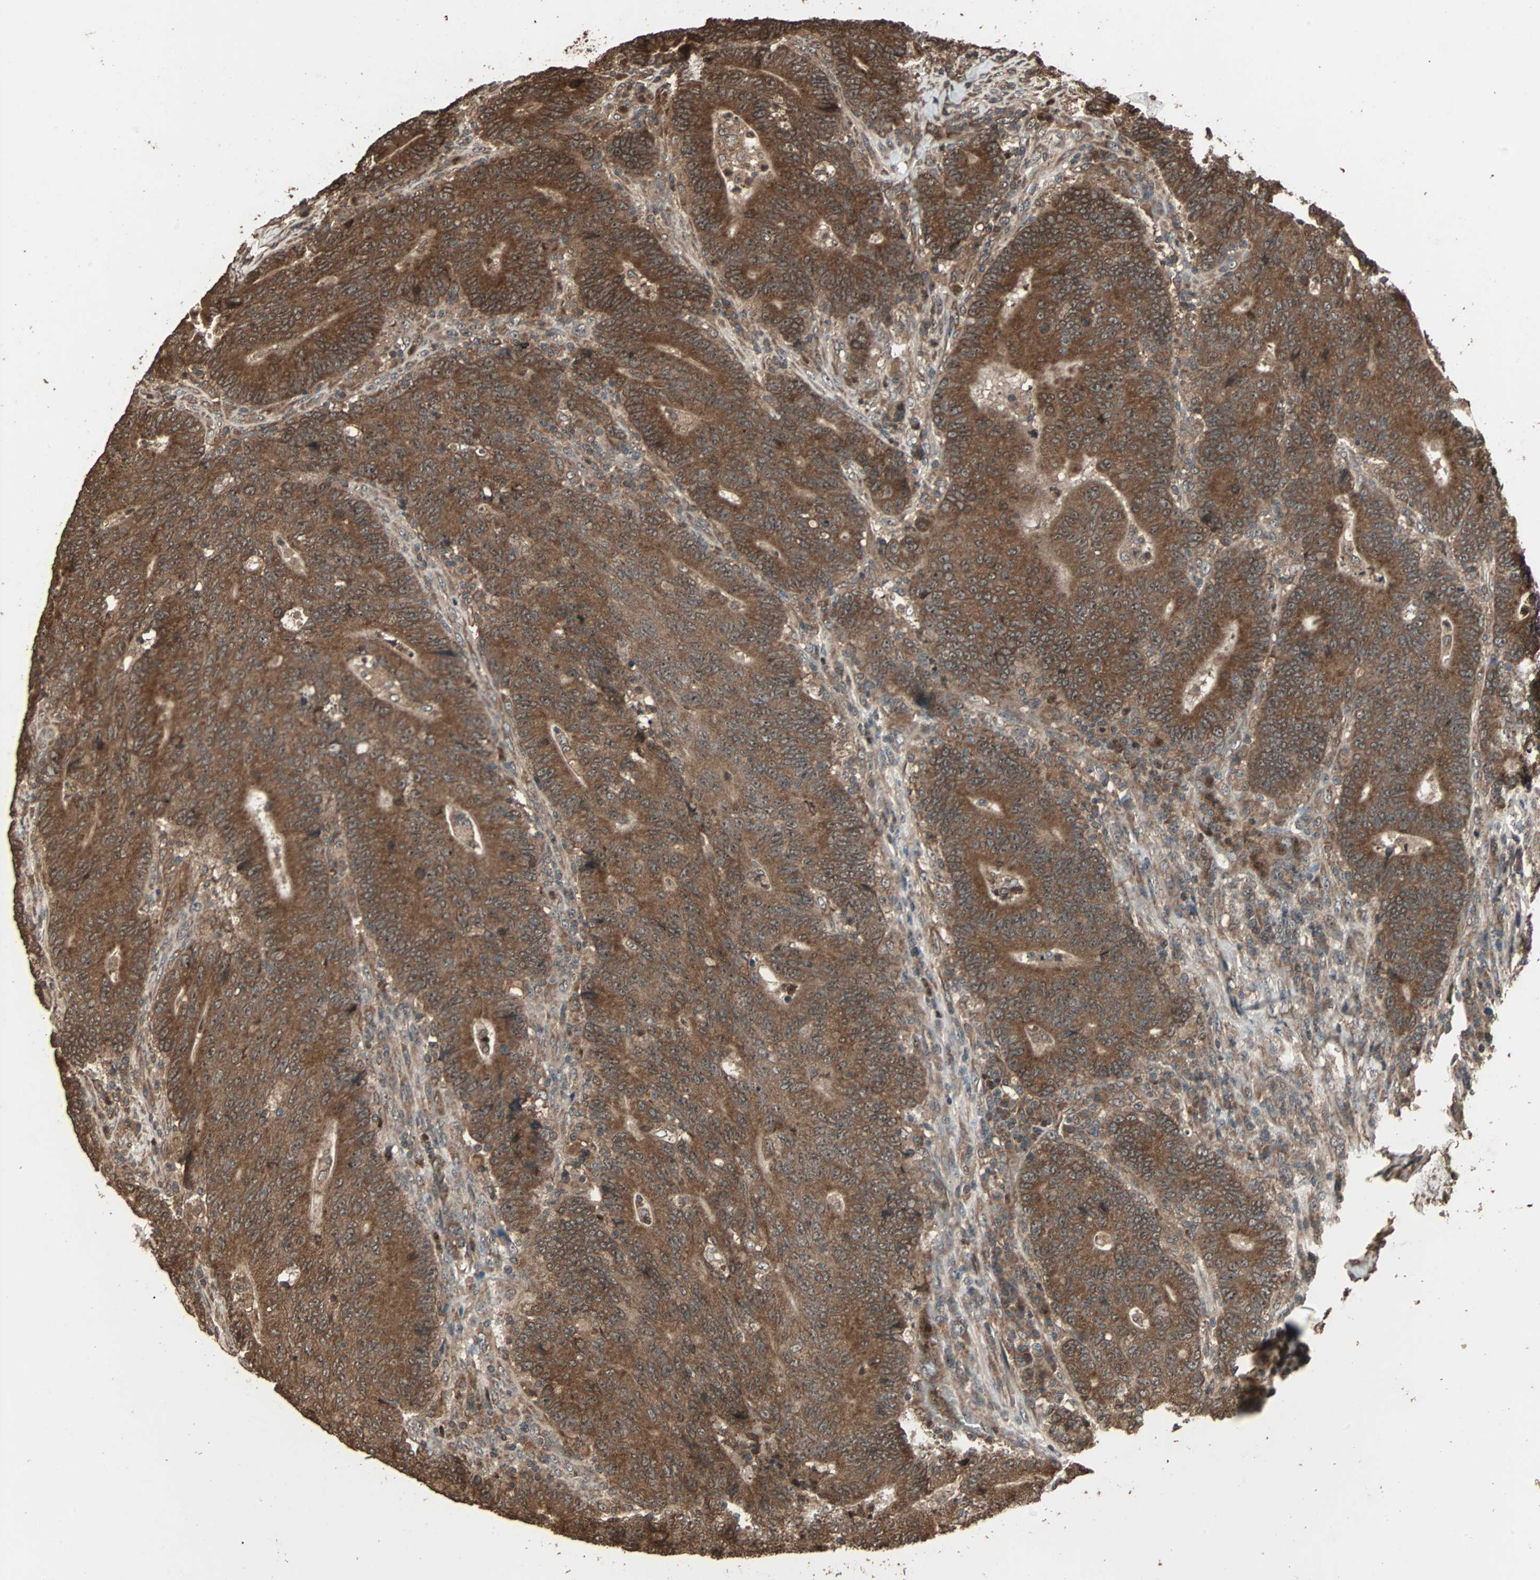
{"staining": {"intensity": "strong", "quantity": ">75%", "location": "cytoplasmic/membranous"}, "tissue": "colorectal cancer", "cell_type": "Tumor cells", "image_type": "cancer", "snomed": [{"axis": "morphology", "description": "Normal tissue, NOS"}, {"axis": "morphology", "description": "Adenocarcinoma, NOS"}, {"axis": "topography", "description": "Colon"}], "caption": "DAB (3,3'-diaminobenzidine) immunohistochemical staining of colorectal cancer (adenocarcinoma) demonstrates strong cytoplasmic/membranous protein expression in about >75% of tumor cells.", "gene": "LAMTOR5", "patient": {"sex": "female", "age": 75}}